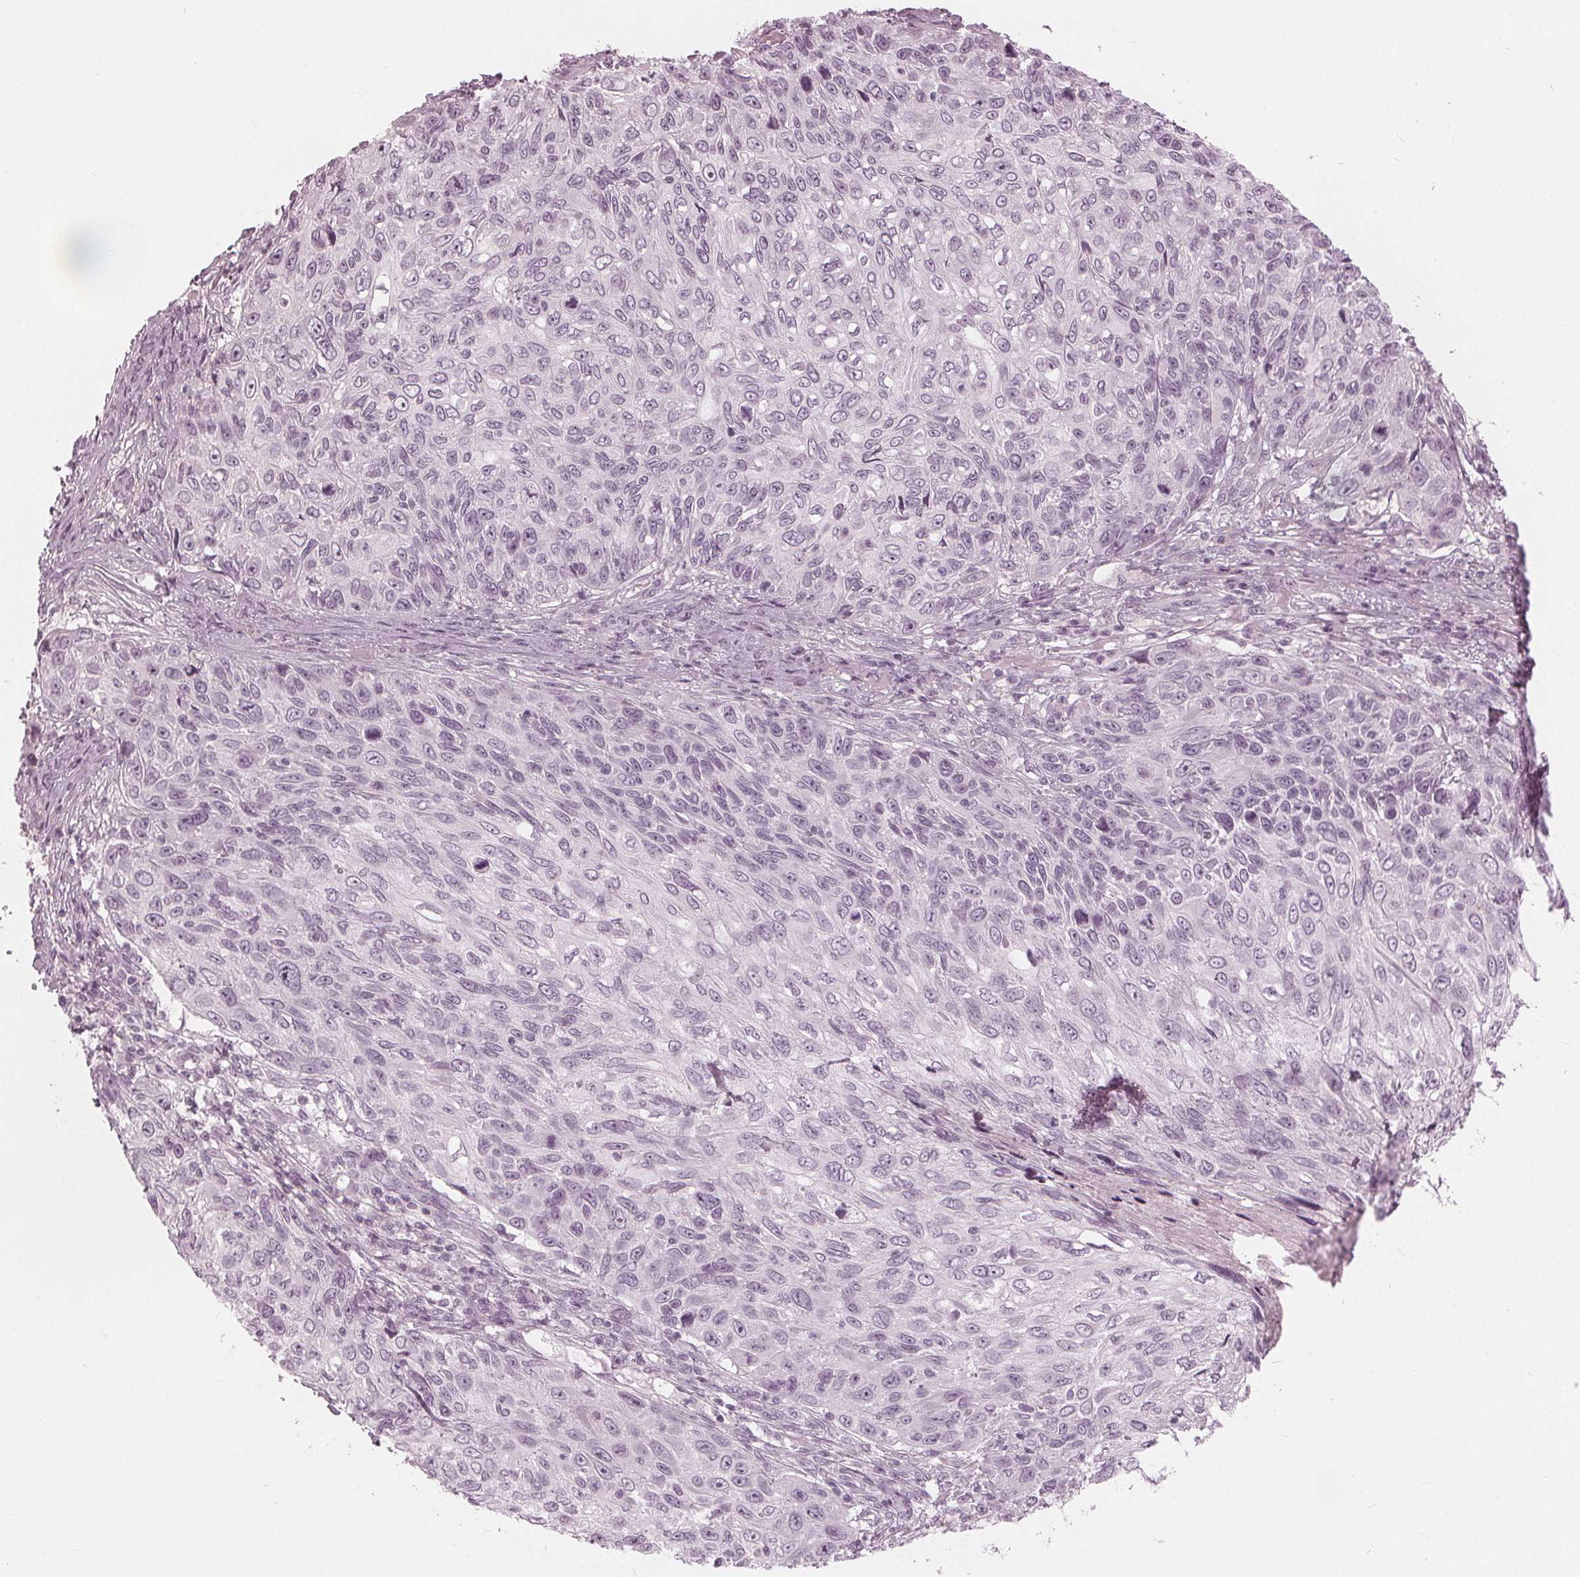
{"staining": {"intensity": "negative", "quantity": "none", "location": "none"}, "tissue": "skin cancer", "cell_type": "Tumor cells", "image_type": "cancer", "snomed": [{"axis": "morphology", "description": "Squamous cell carcinoma, NOS"}, {"axis": "topography", "description": "Skin"}], "caption": "DAB (3,3'-diaminobenzidine) immunohistochemical staining of skin squamous cell carcinoma exhibits no significant expression in tumor cells. The staining is performed using DAB (3,3'-diaminobenzidine) brown chromogen with nuclei counter-stained in using hematoxylin.", "gene": "PAEP", "patient": {"sex": "male", "age": 92}}